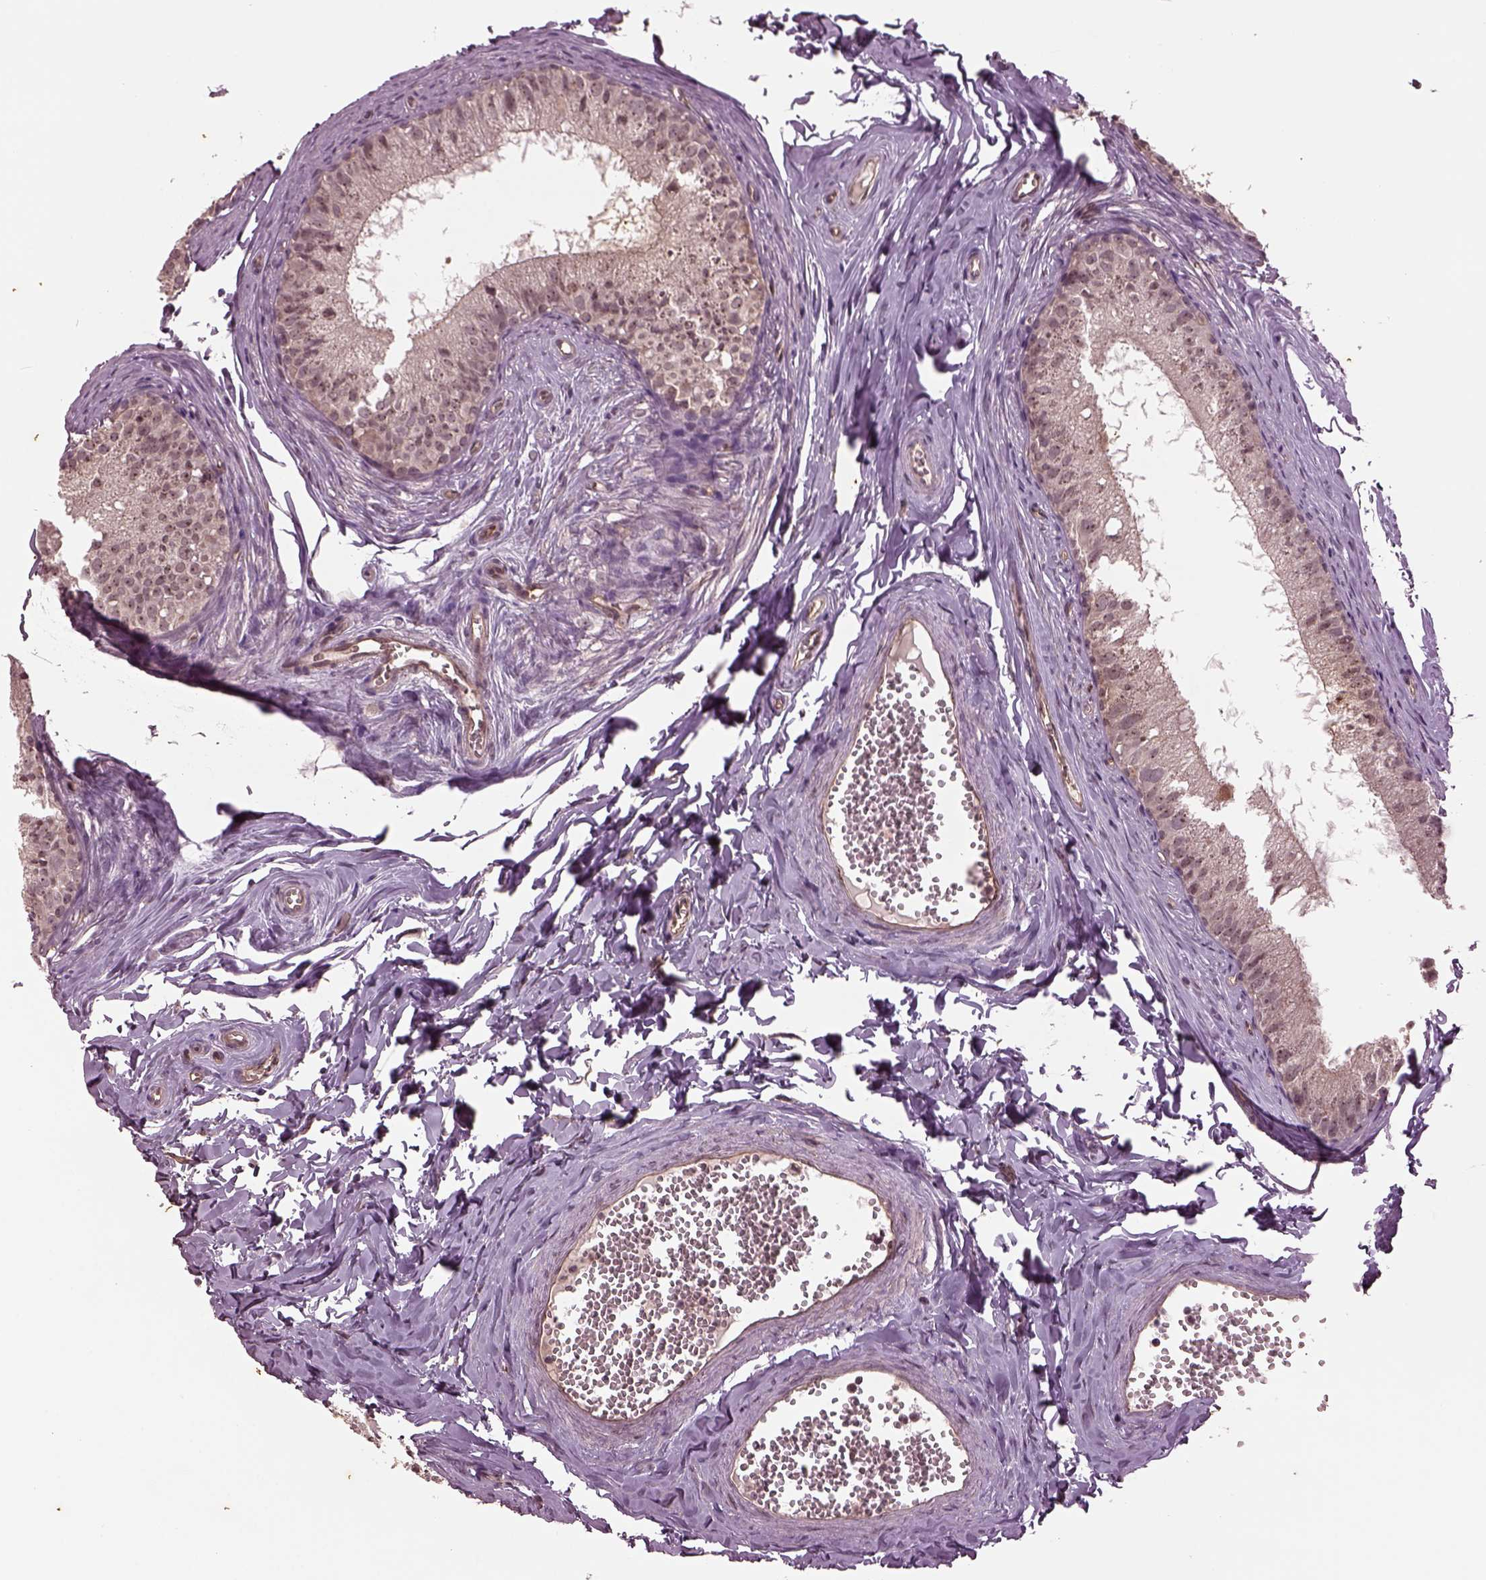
{"staining": {"intensity": "moderate", "quantity": ">75%", "location": "nuclear"}, "tissue": "epididymis", "cell_type": "Glandular cells", "image_type": "normal", "snomed": [{"axis": "morphology", "description": "Normal tissue, NOS"}, {"axis": "topography", "description": "Epididymis"}], "caption": "Human epididymis stained with a brown dye demonstrates moderate nuclear positive expression in about >75% of glandular cells.", "gene": "GNRH1", "patient": {"sex": "male", "age": 45}}